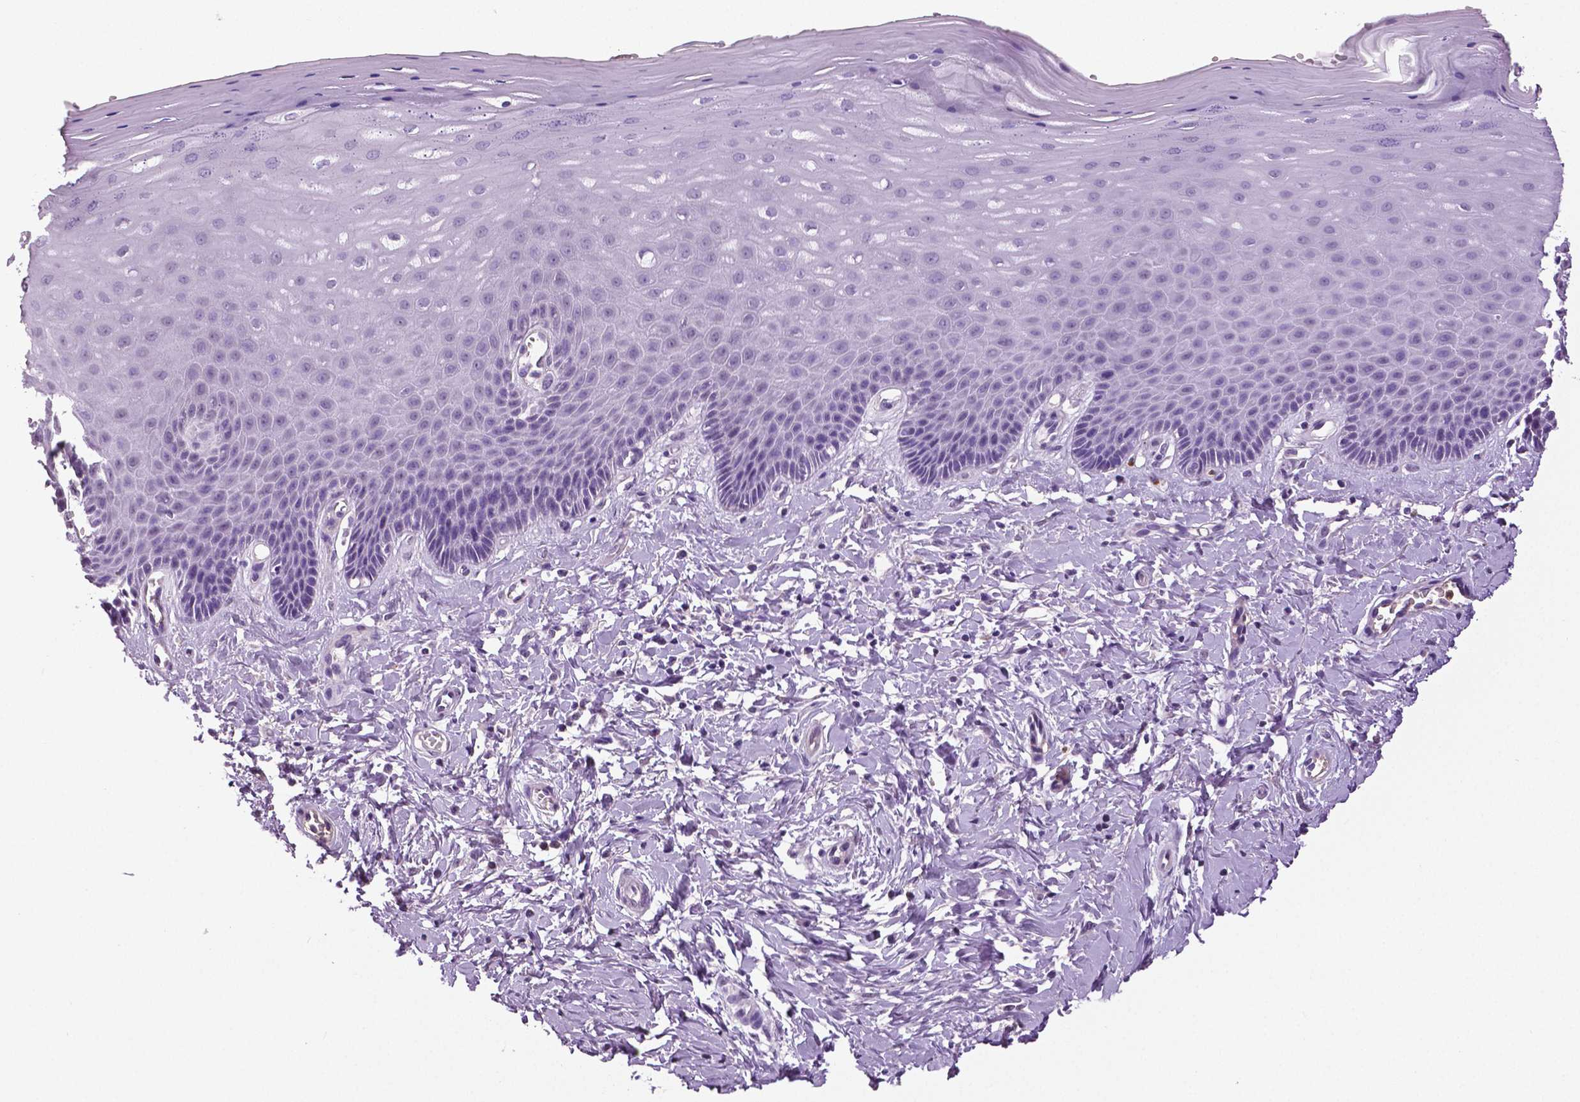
{"staining": {"intensity": "negative", "quantity": "none", "location": "none"}, "tissue": "vagina", "cell_type": "Squamous epithelial cells", "image_type": "normal", "snomed": [{"axis": "morphology", "description": "Normal tissue, NOS"}, {"axis": "topography", "description": "Vagina"}], "caption": "A photomicrograph of human vagina is negative for staining in squamous epithelial cells. (DAB immunohistochemistry, high magnification).", "gene": "PTPN5", "patient": {"sex": "female", "age": 83}}